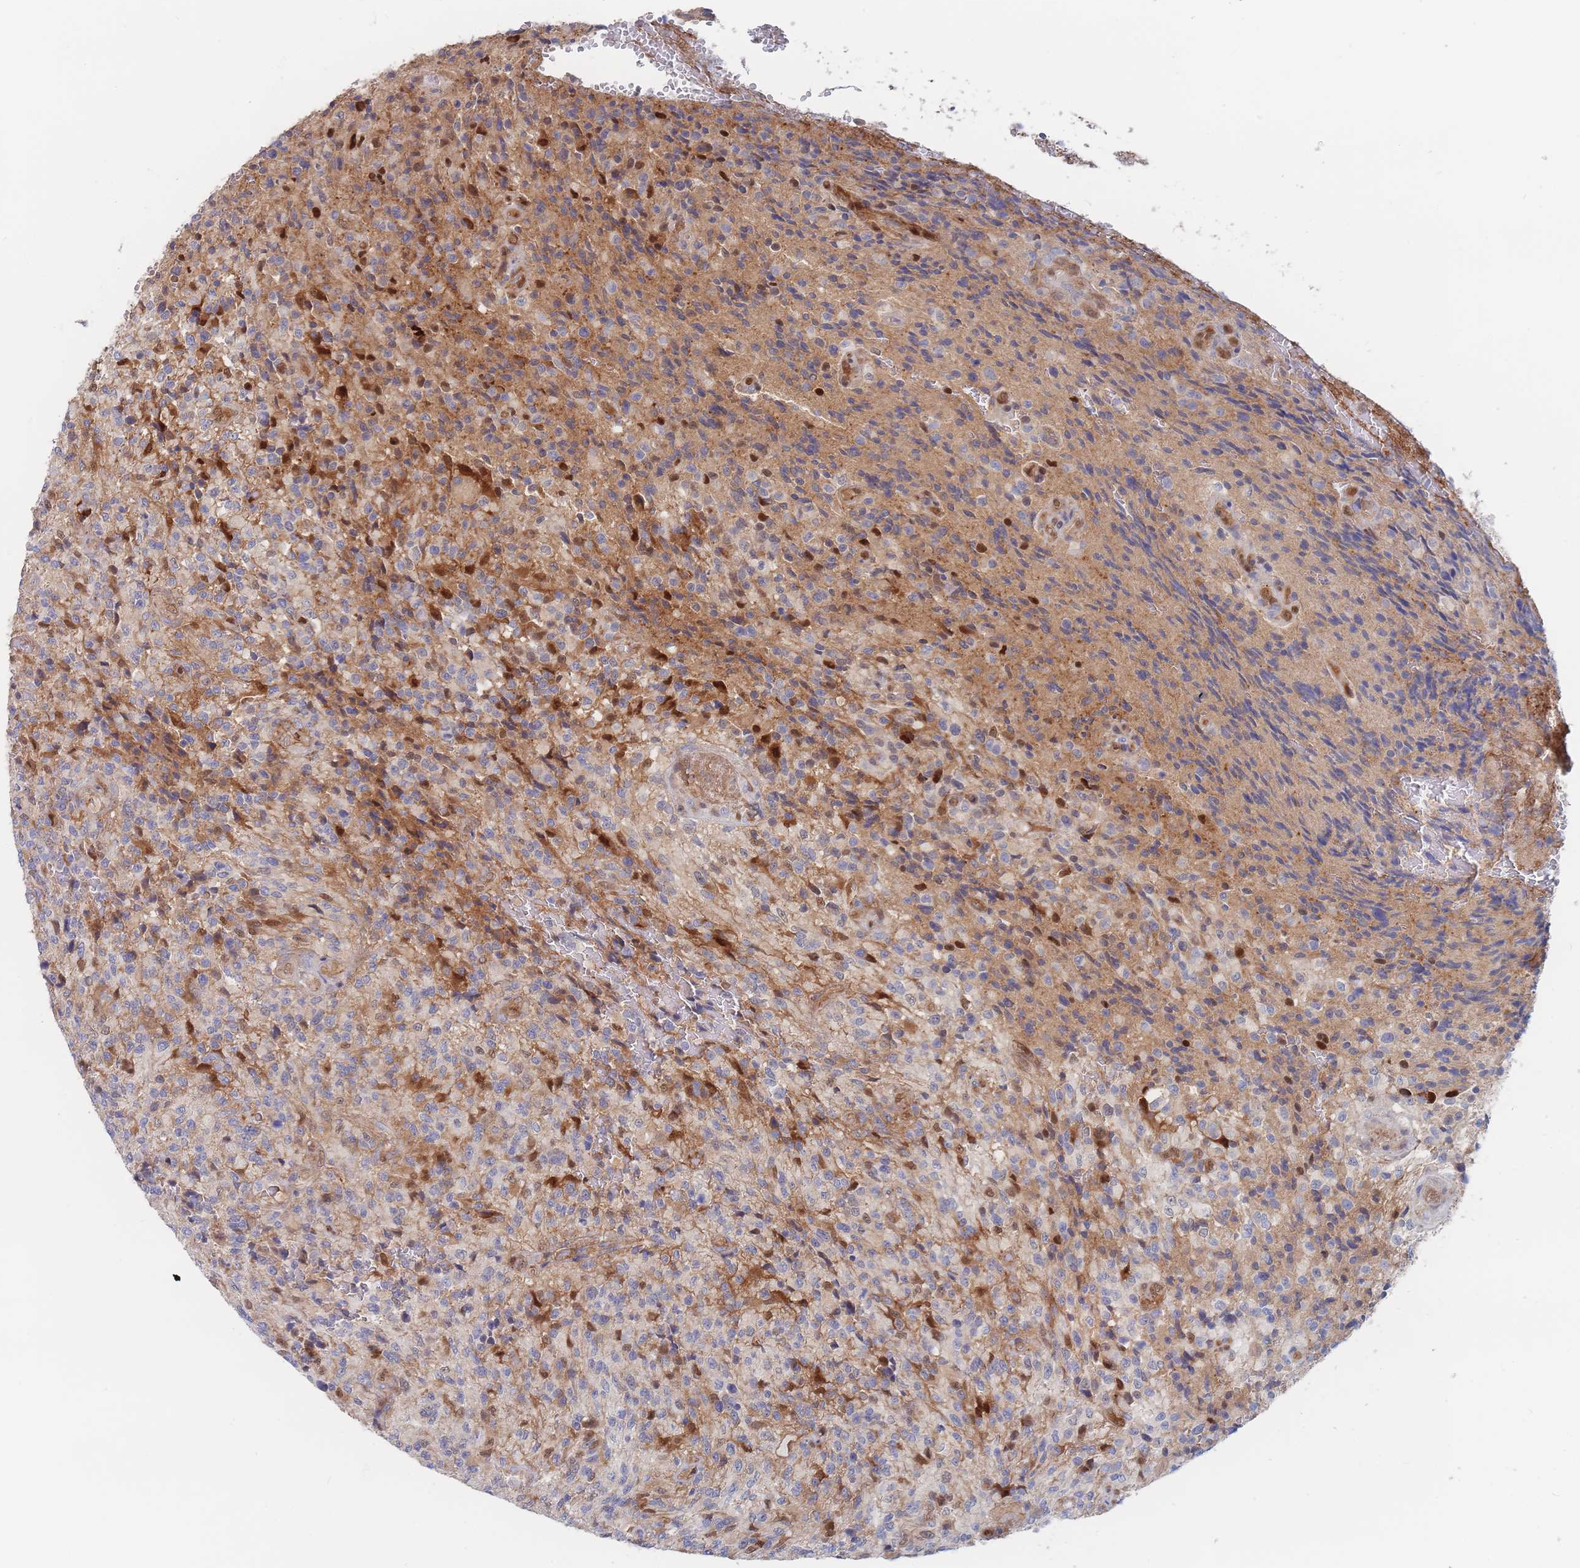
{"staining": {"intensity": "moderate", "quantity": "<25%", "location": "cytoplasmic/membranous,nuclear"}, "tissue": "glioma", "cell_type": "Tumor cells", "image_type": "cancer", "snomed": [{"axis": "morphology", "description": "Normal tissue, NOS"}, {"axis": "morphology", "description": "Glioma, malignant, High grade"}, {"axis": "topography", "description": "Cerebral cortex"}], "caption": "Brown immunohistochemical staining in glioma reveals moderate cytoplasmic/membranous and nuclear positivity in approximately <25% of tumor cells. Nuclei are stained in blue.", "gene": "G6PC1", "patient": {"sex": "male", "age": 56}}